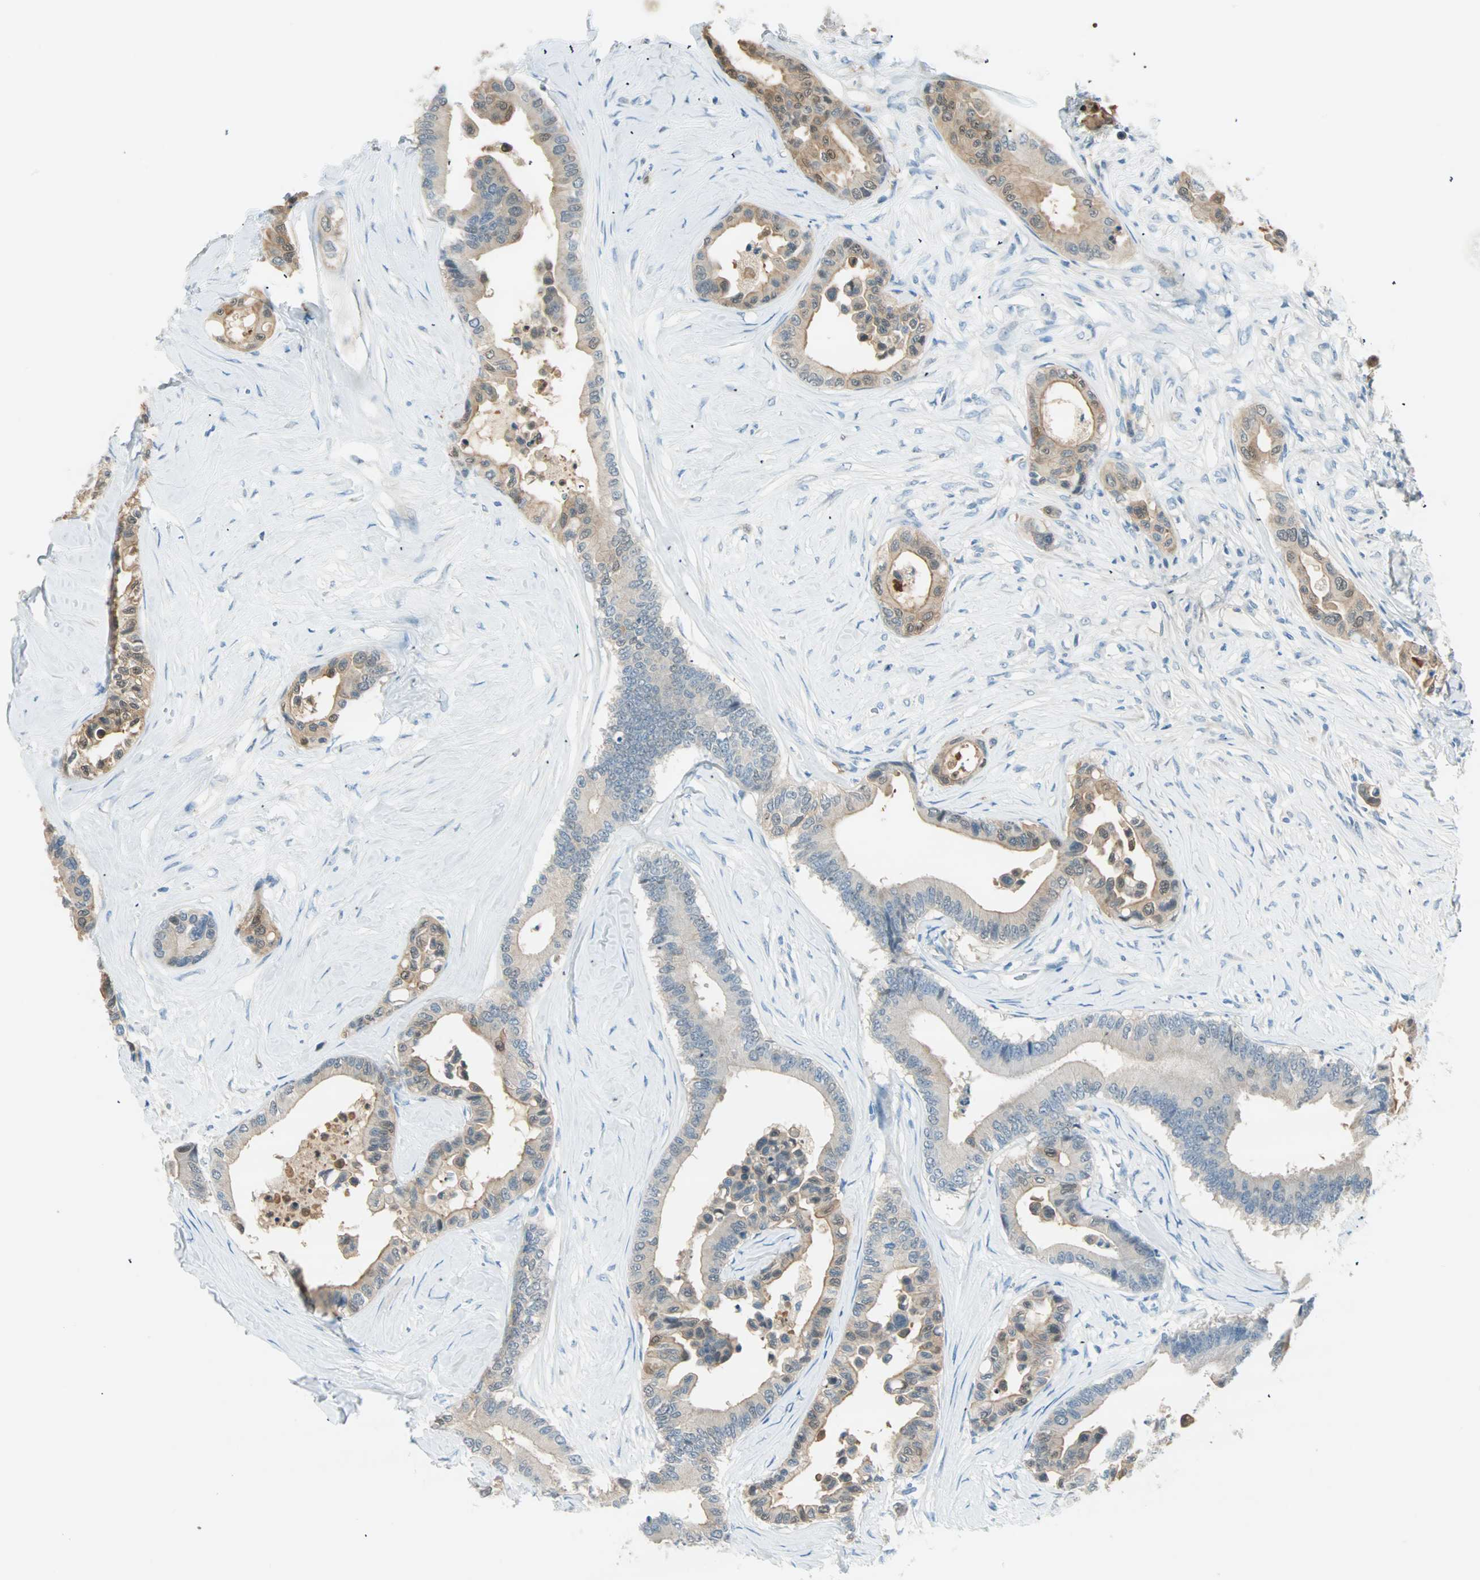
{"staining": {"intensity": "moderate", "quantity": ">75%", "location": "cytoplasmic/membranous,nuclear"}, "tissue": "colorectal cancer", "cell_type": "Tumor cells", "image_type": "cancer", "snomed": [{"axis": "morphology", "description": "Normal tissue, NOS"}, {"axis": "morphology", "description": "Adenocarcinoma, NOS"}, {"axis": "topography", "description": "Colon"}], "caption": "About >75% of tumor cells in human colorectal adenocarcinoma reveal moderate cytoplasmic/membranous and nuclear protein staining as visualized by brown immunohistochemical staining.", "gene": "S100A1", "patient": {"sex": "male", "age": 82}}